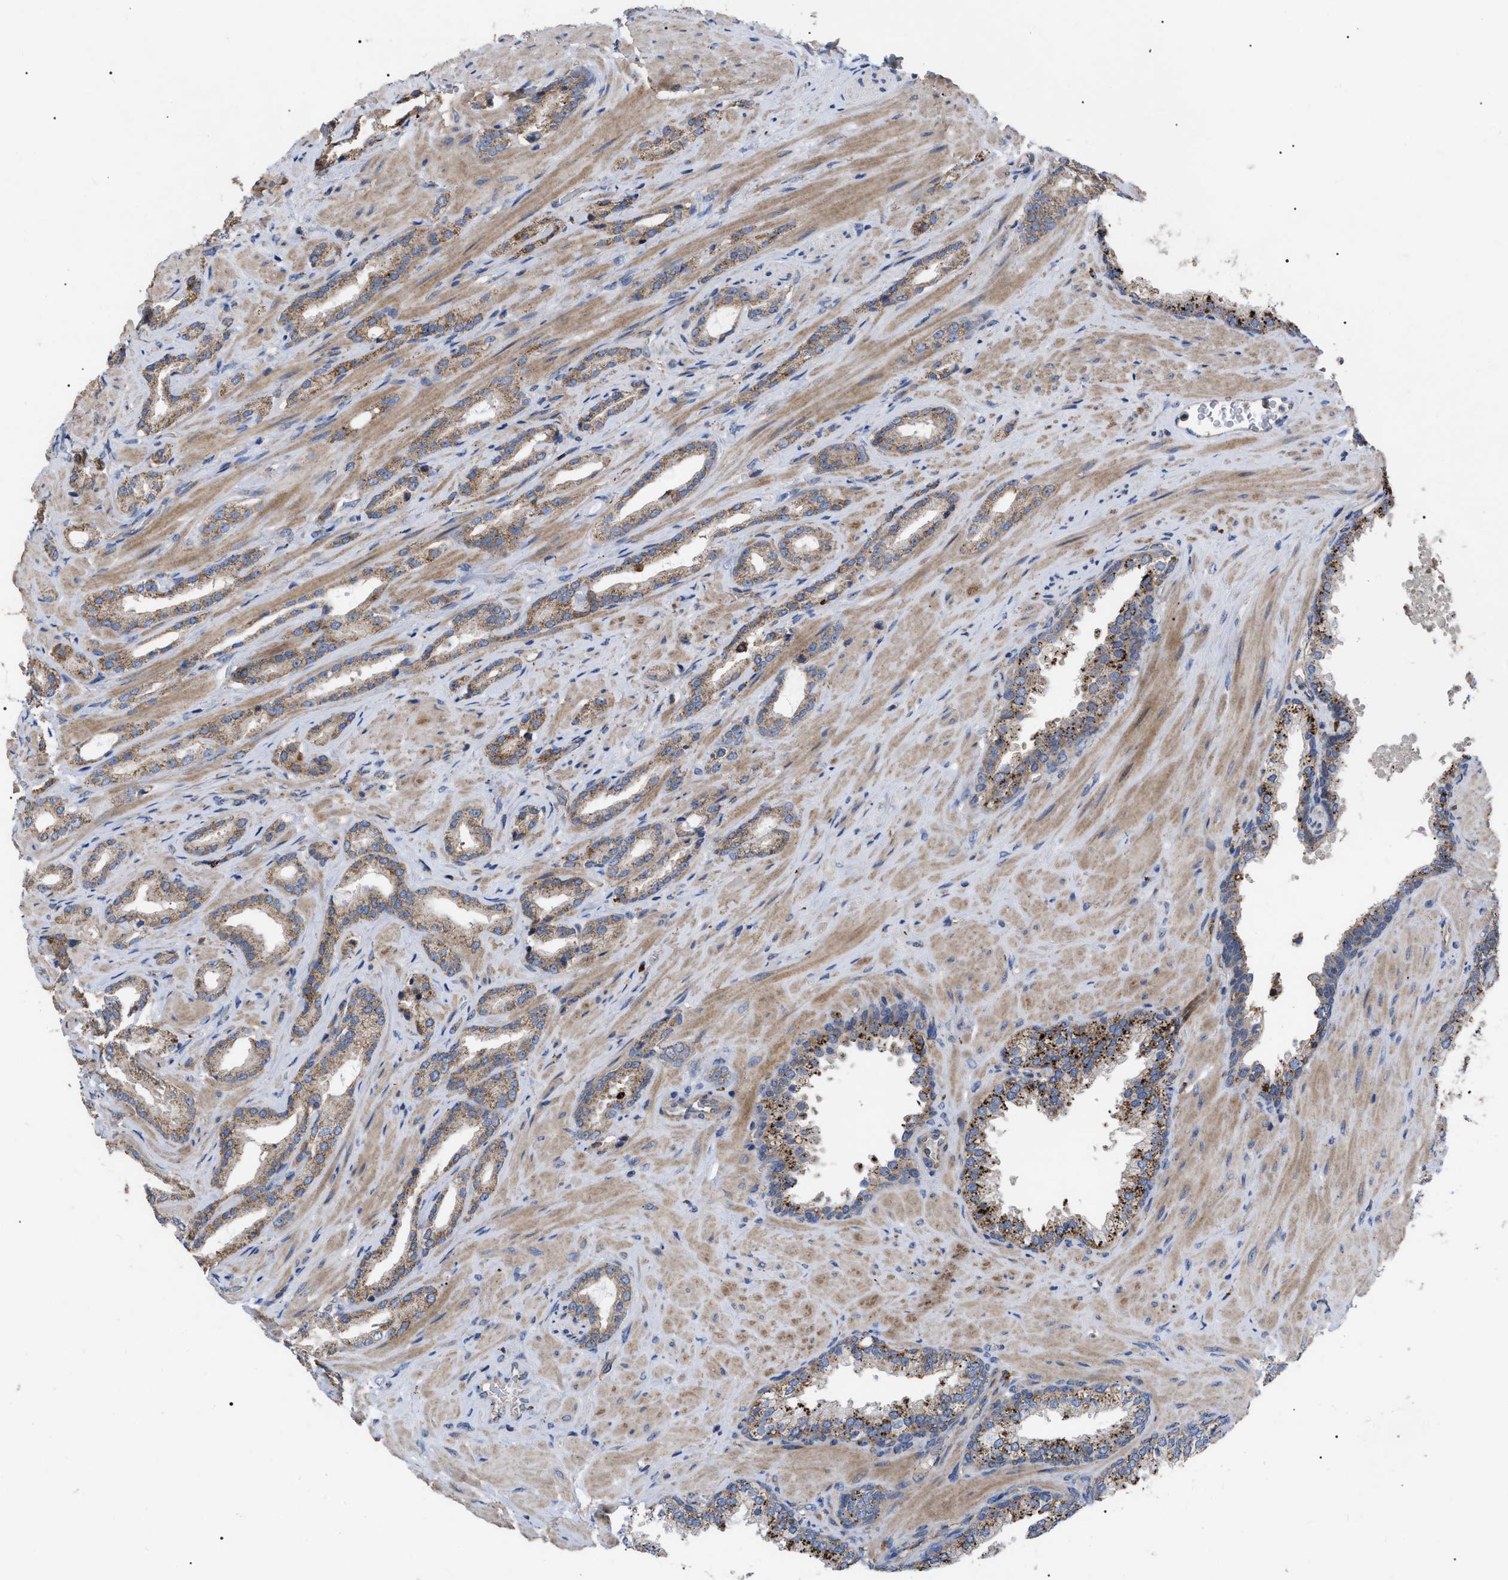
{"staining": {"intensity": "moderate", "quantity": ">75%", "location": "cytoplasmic/membranous"}, "tissue": "prostate cancer", "cell_type": "Tumor cells", "image_type": "cancer", "snomed": [{"axis": "morphology", "description": "Adenocarcinoma, High grade"}, {"axis": "topography", "description": "Prostate"}], "caption": "The micrograph displays immunohistochemical staining of prostate cancer. There is moderate cytoplasmic/membranous staining is identified in about >75% of tumor cells.", "gene": "FAM171A2", "patient": {"sex": "male", "age": 64}}